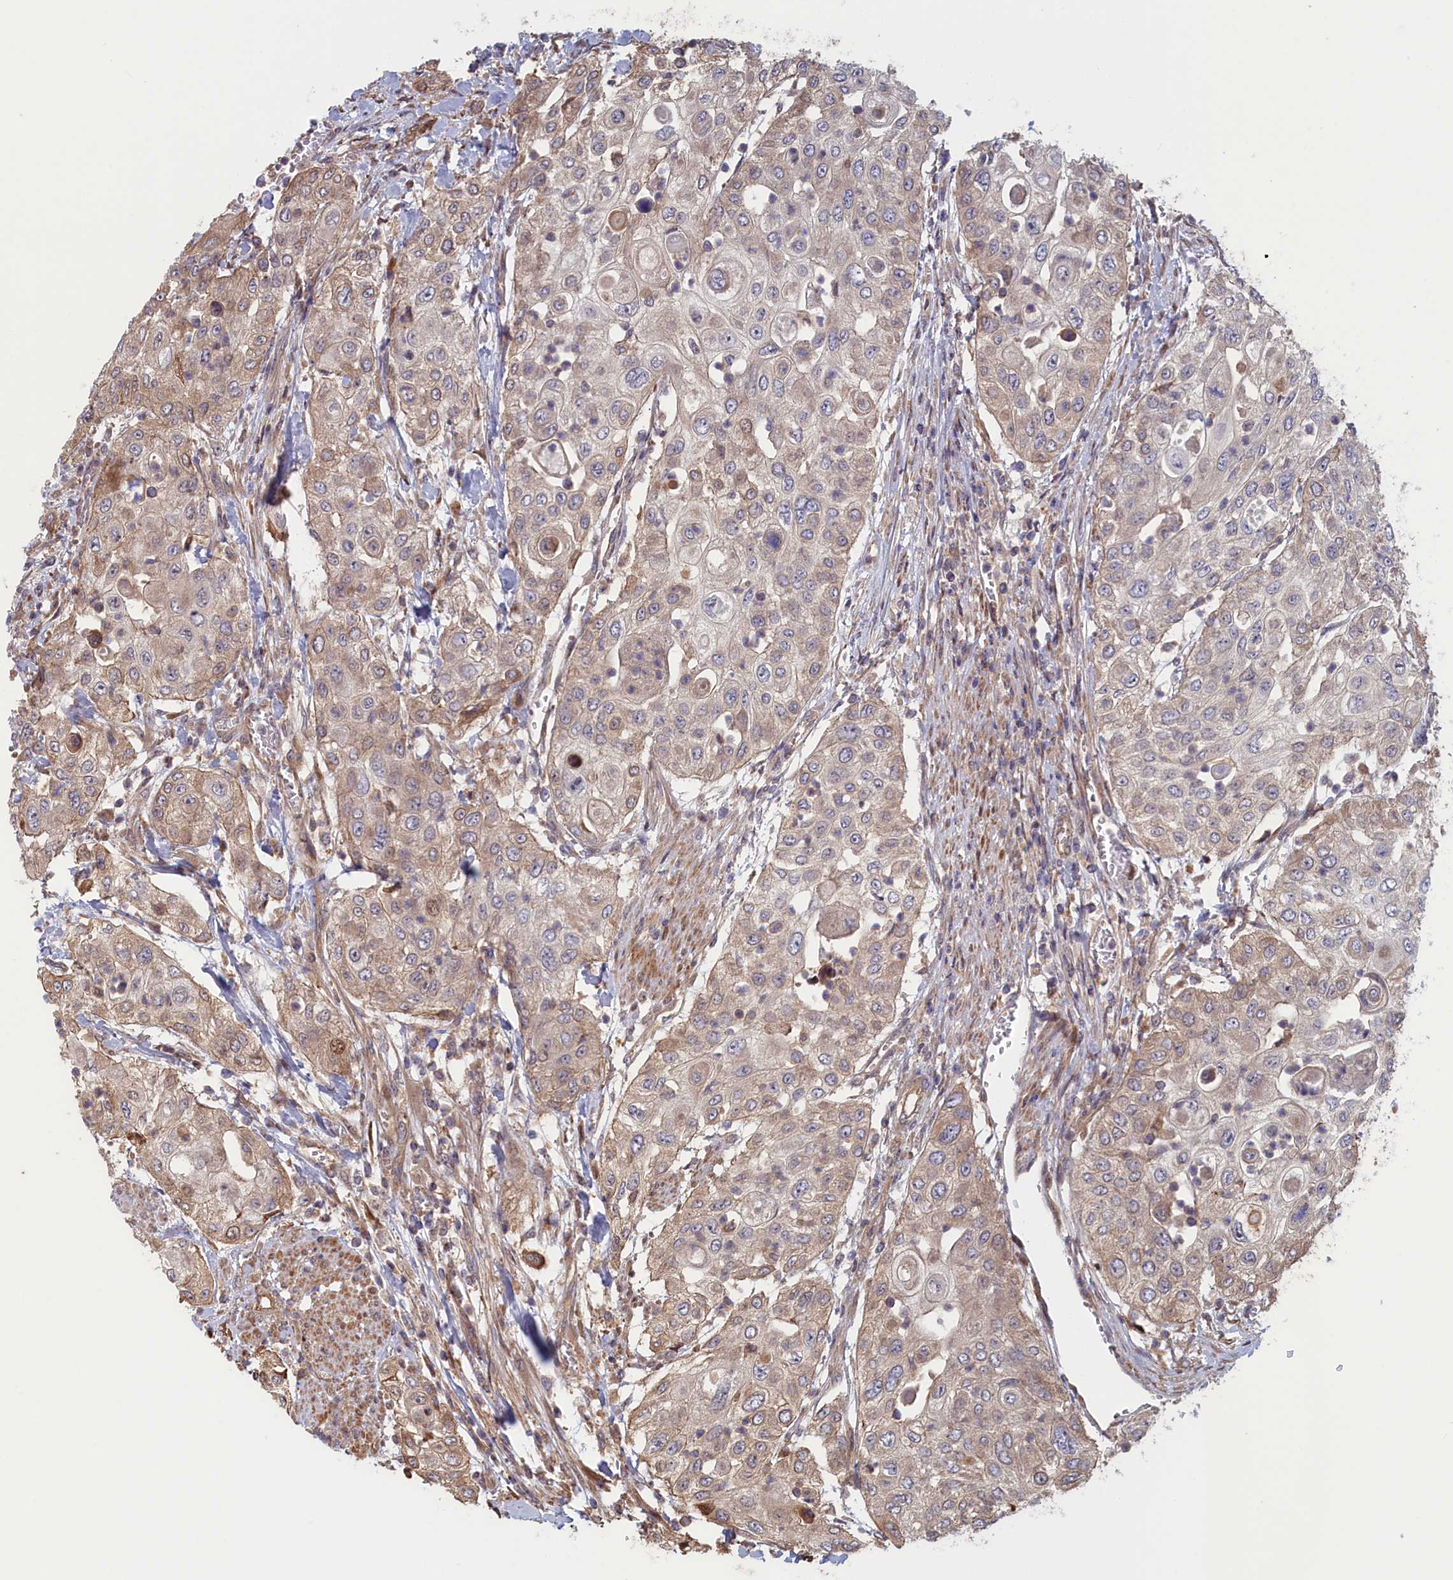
{"staining": {"intensity": "weak", "quantity": "25%-75%", "location": "cytoplasmic/membranous"}, "tissue": "urothelial cancer", "cell_type": "Tumor cells", "image_type": "cancer", "snomed": [{"axis": "morphology", "description": "Urothelial carcinoma, High grade"}, {"axis": "topography", "description": "Urinary bladder"}], "caption": "High-grade urothelial carcinoma stained with a protein marker shows weak staining in tumor cells.", "gene": "RILPL1", "patient": {"sex": "female", "age": 79}}